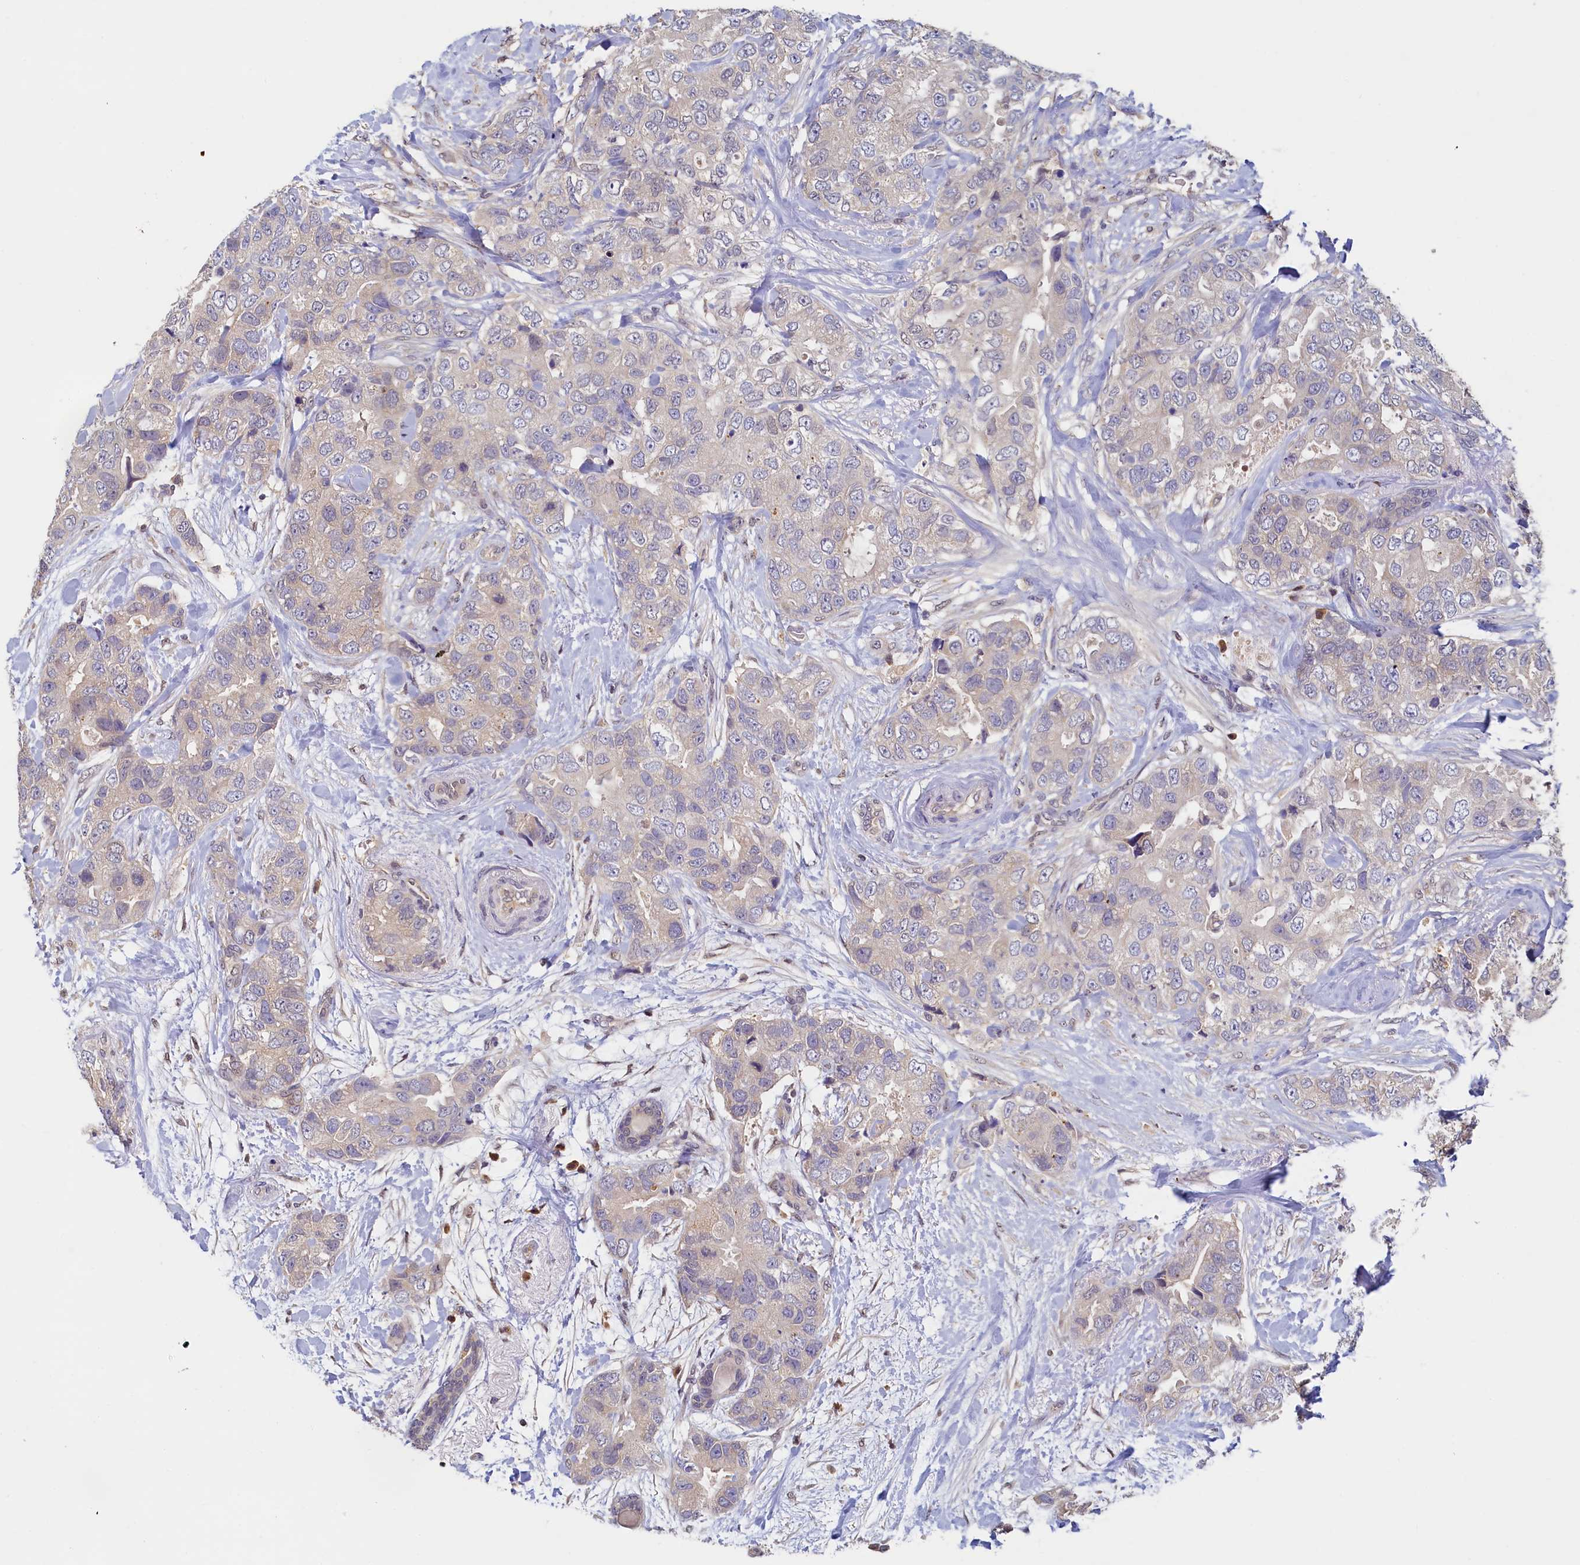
{"staining": {"intensity": "weak", "quantity": "25%-75%", "location": "cytoplasmic/membranous"}, "tissue": "breast cancer", "cell_type": "Tumor cells", "image_type": "cancer", "snomed": [{"axis": "morphology", "description": "Duct carcinoma"}, {"axis": "topography", "description": "Breast"}], "caption": "IHC photomicrograph of human breast infiltrating ductal carcinoma stained for a protein (brown), which exhibits low levels of weak cytoplasmic/membranous positivity in about 25%-75% of tumor cells.", "gene": "PAAF1", "patient": {"sex": "female", "age": 62}}